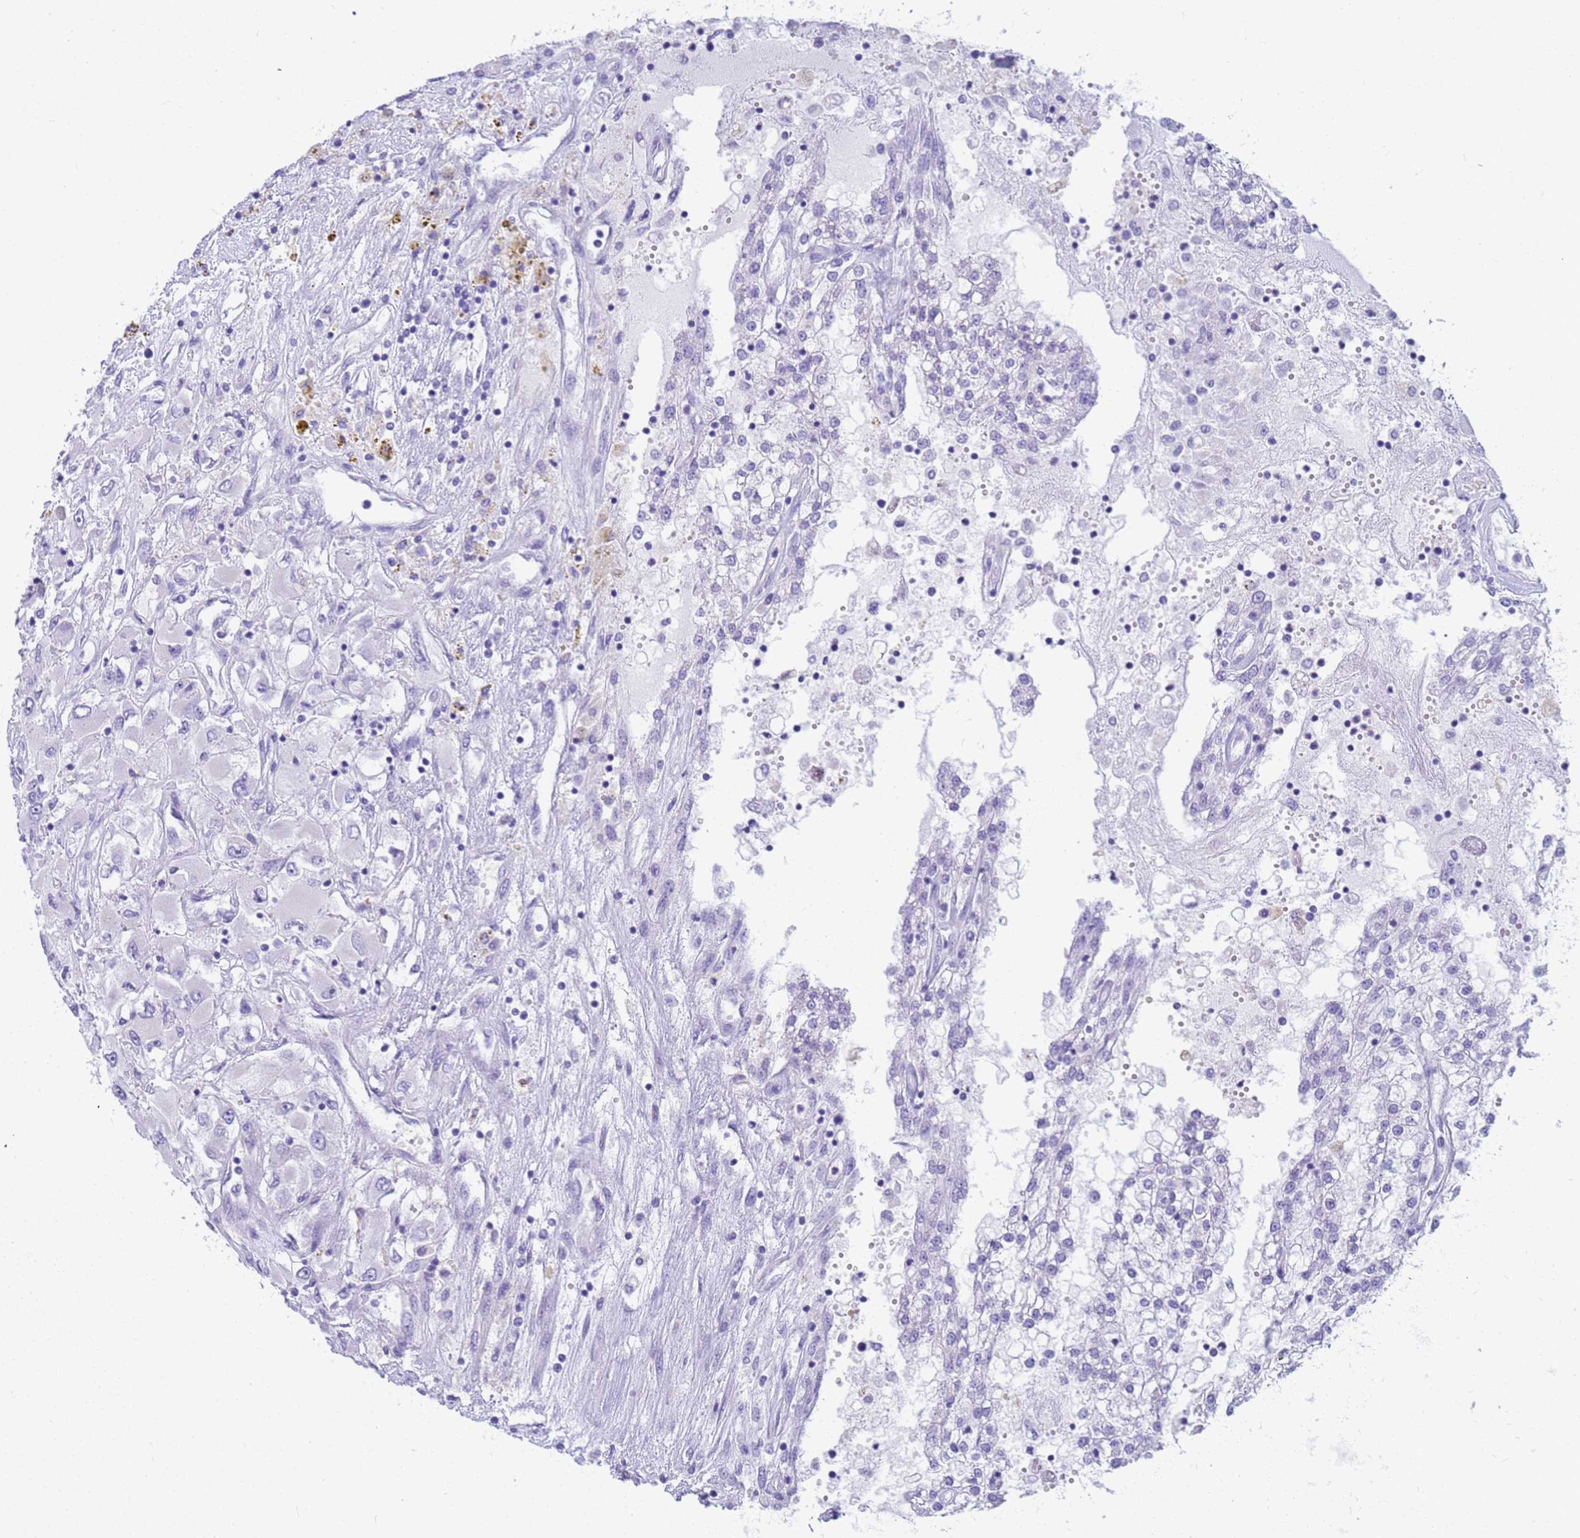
{"staining": {"intensity": "negative", "quantity": "none", "location": "none"}, "tissue": "renal cancer", "cell_type": "Tumor cells", "image_type": "cancer", "snomed": [{"axis": "morphology", "description": "Adenocarcinoma, NOS"}, {"axis": "topography", "description": "Kidney"}], "caption": "A histopathology image of human renal cancer is negative for staining in tumor cells. (DAB (3,3'-diaminobenzidine) IHC visualized using brightfield microscopy, high magnification).", "gene": "RNASE2", "patient": {"sex": "female", "age": 52}}